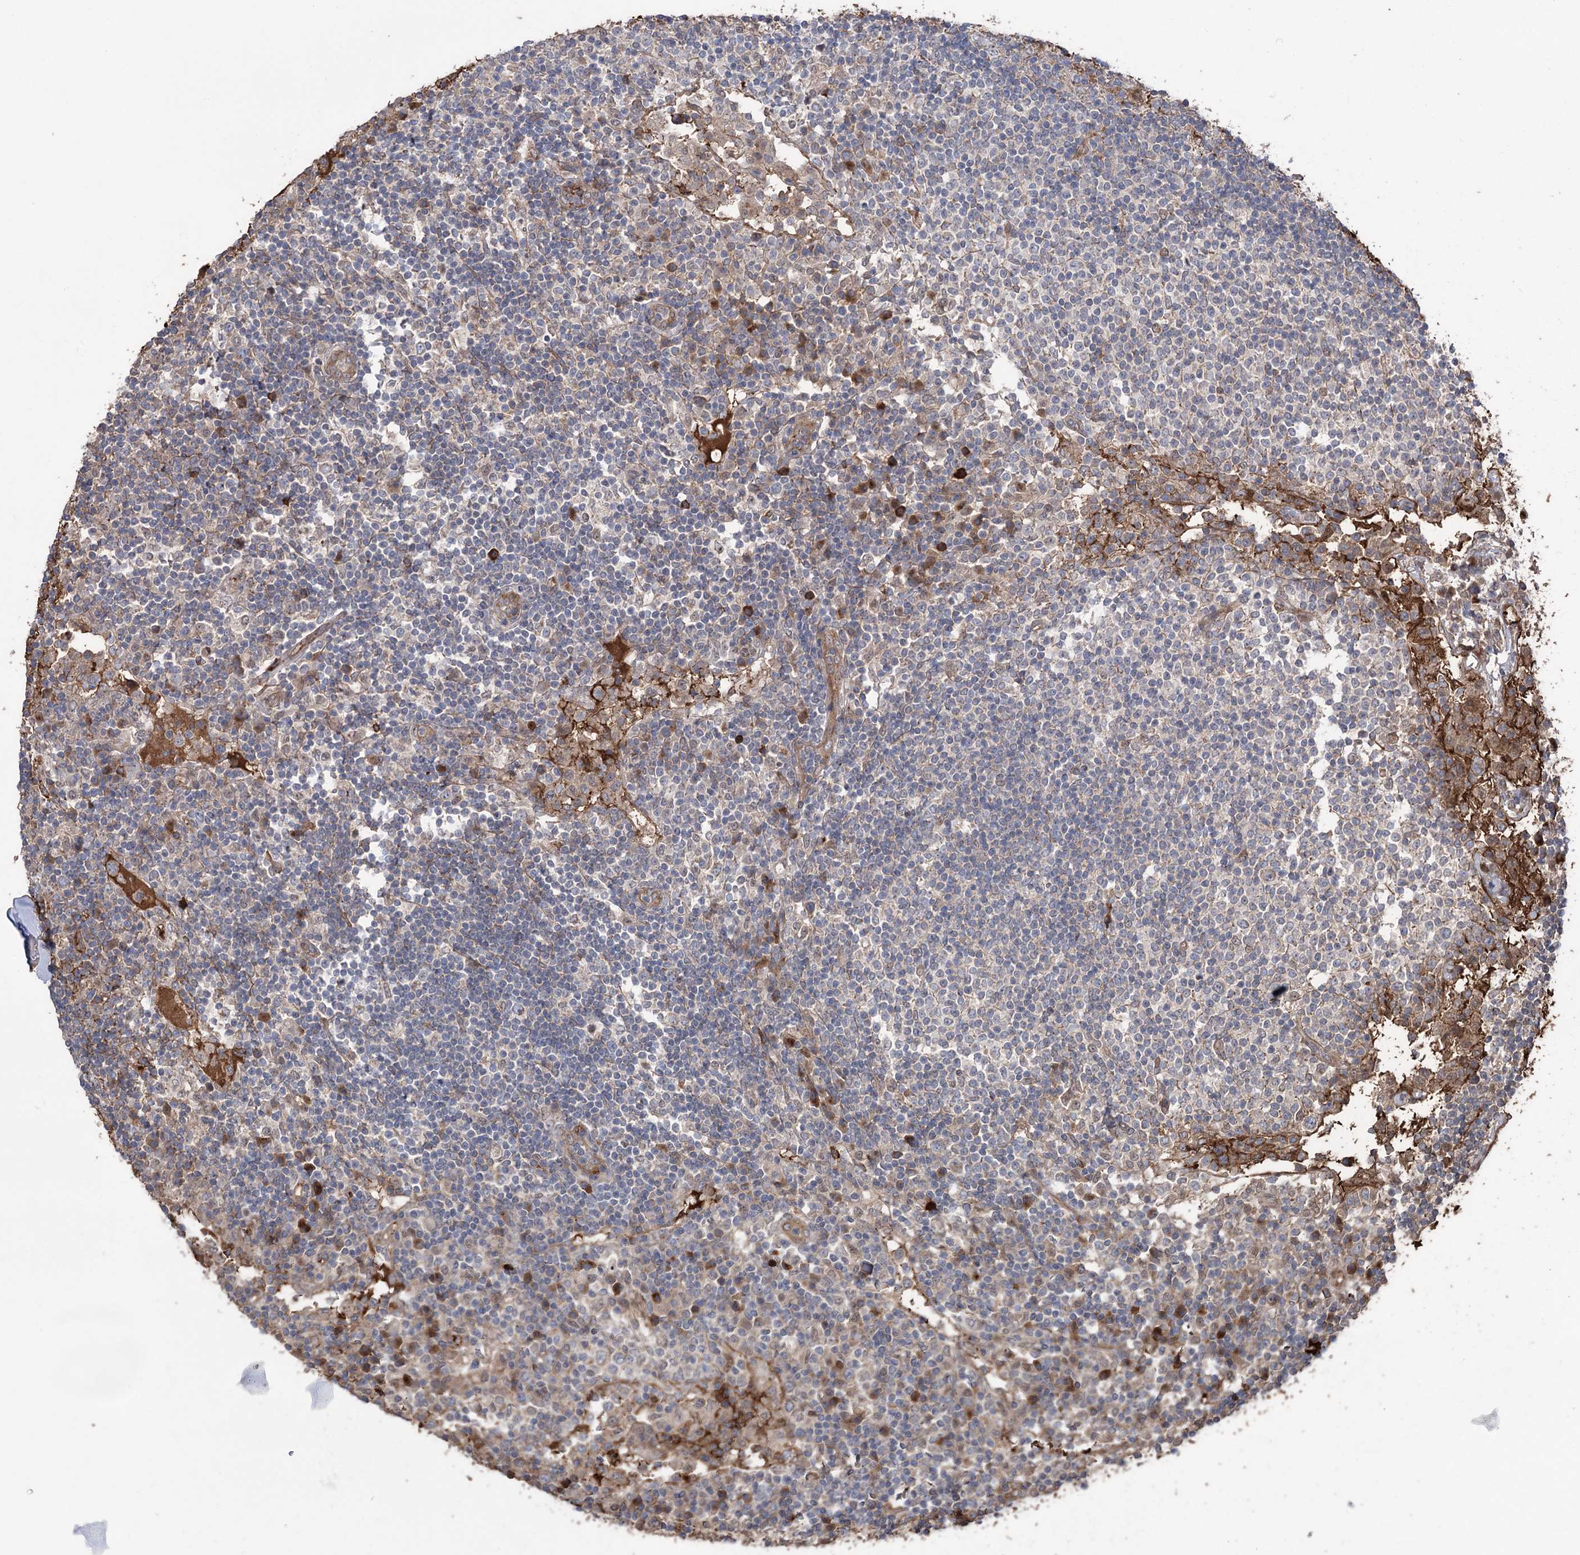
{"staining": {"intensity": "moderate", "quantity": "<25%", "location": "cytoplasmic/membranous"}, "tissue": "lymph node", "cell_type": "Non-germinal center cells", "image_type": "normal", "snomed": [{"axis": "morphology", "description": "Normal tissue, NOS"}, {"axis": "topography", "description": "Lymph node"}], "caption": "Immunohistochemistry of unremarkable human lymph node demonstrates low levels of moderate cytoplasmic/membranous expression in about <25% of non-germinal center cells. (IHC, brightfield microscopy, high magnification).", "gene": "OTUD1", "patient": {"sex": "female", "age": 53}}